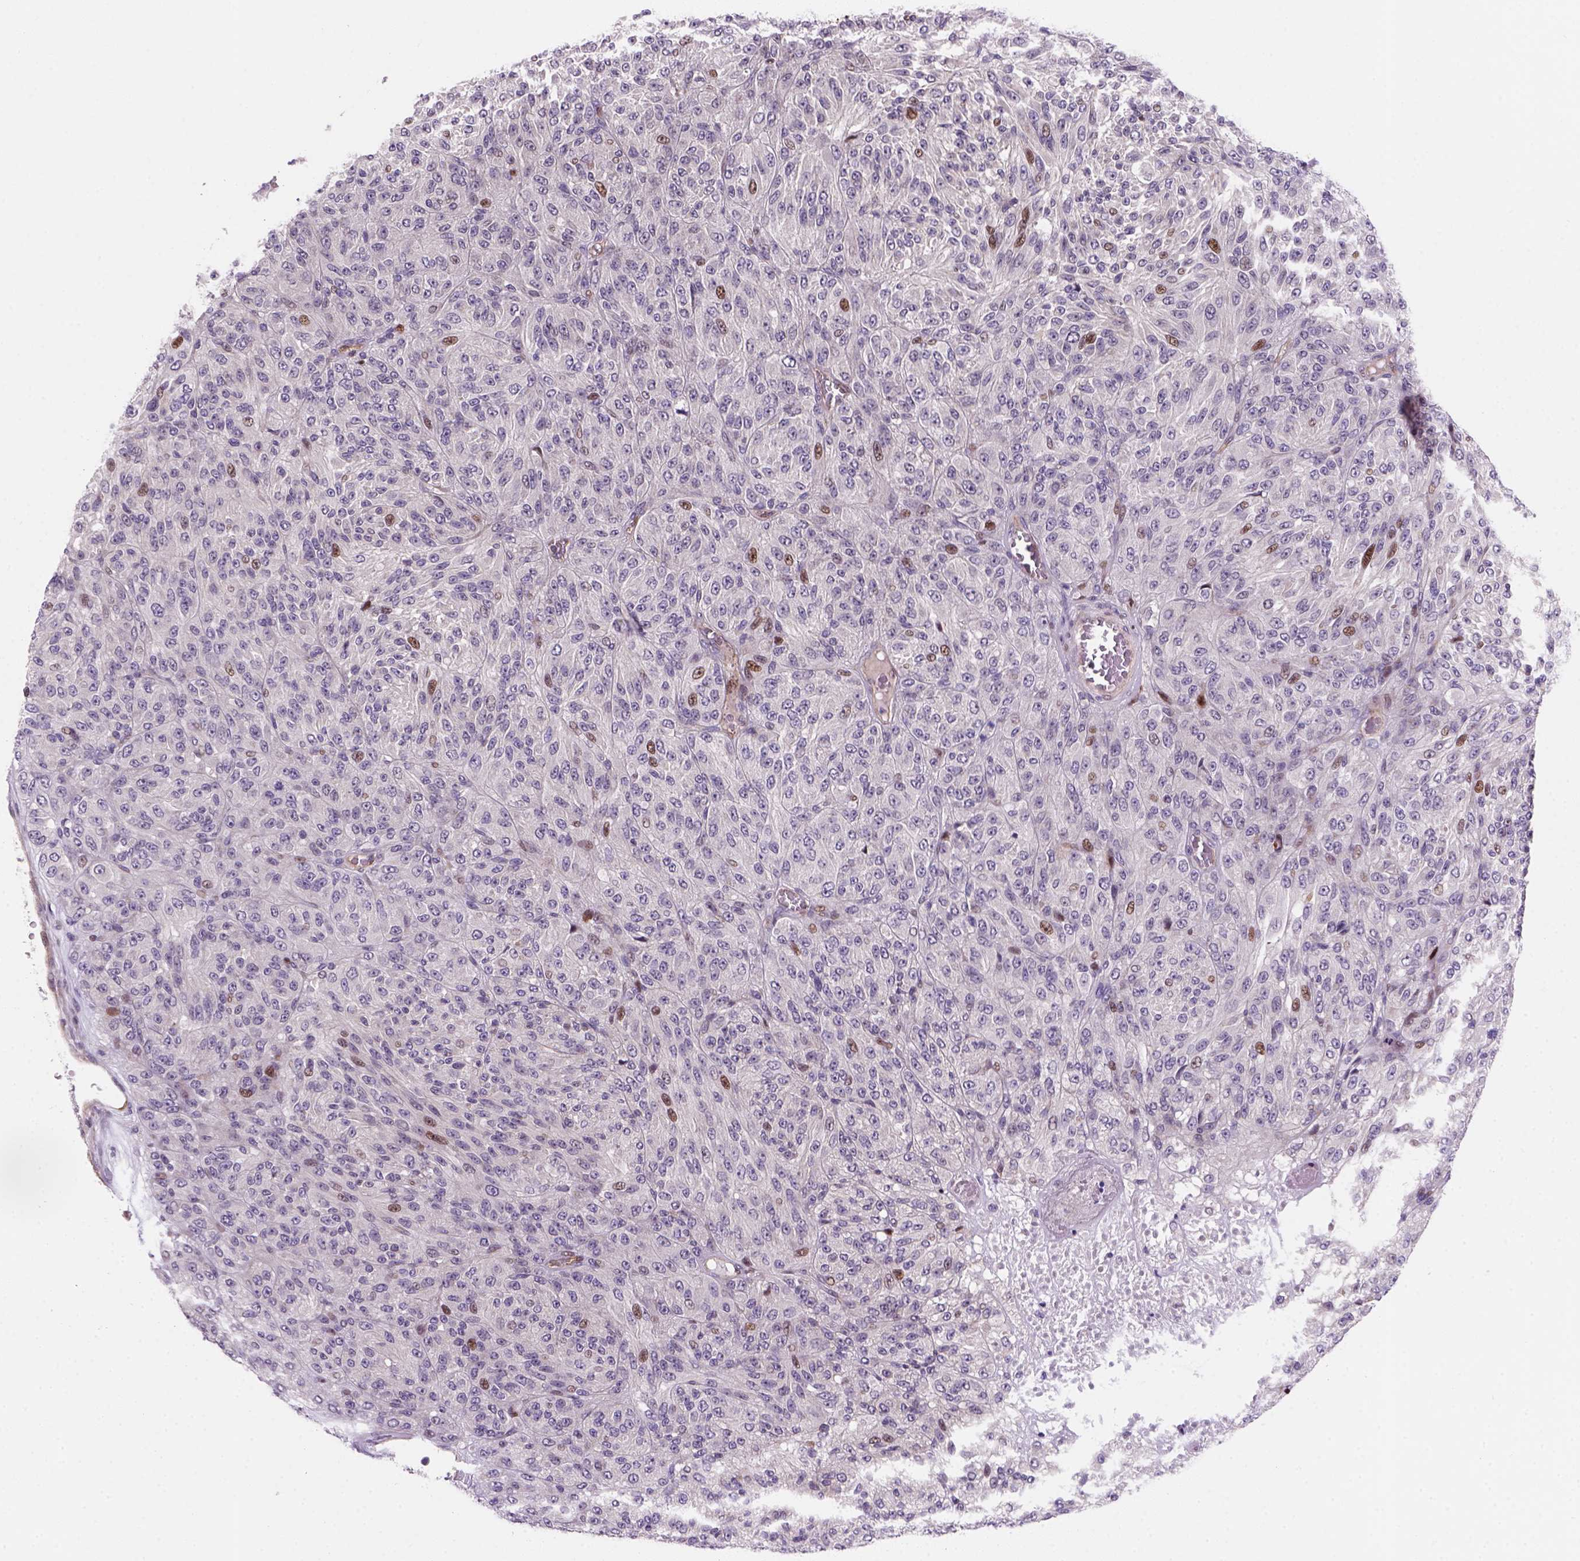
{"staining": {"intensity": "strong", "quantity": "<25%", "location": "cytoplasmic/membranous,nuclear"}, "tissue": "melanoma", "cell_type": "Tumor cells", "image_type": "cancer", "snomed": [{"axis": "morphology", "description": "Malignant melanoma, Metastatic site"}, {"axis": "topography", "description": "Brain"}], "caption": "Protein expression analysis of human malignant melanoma (metastatic site) reveals strong cytoplasmic/membranous and nuclear positivity in approximately <25% of tumor cells. (IHC, brightfield microscopy, high magnification).", "gene": "VSTM5", "patient": {"sex": "female", "age": 56}}